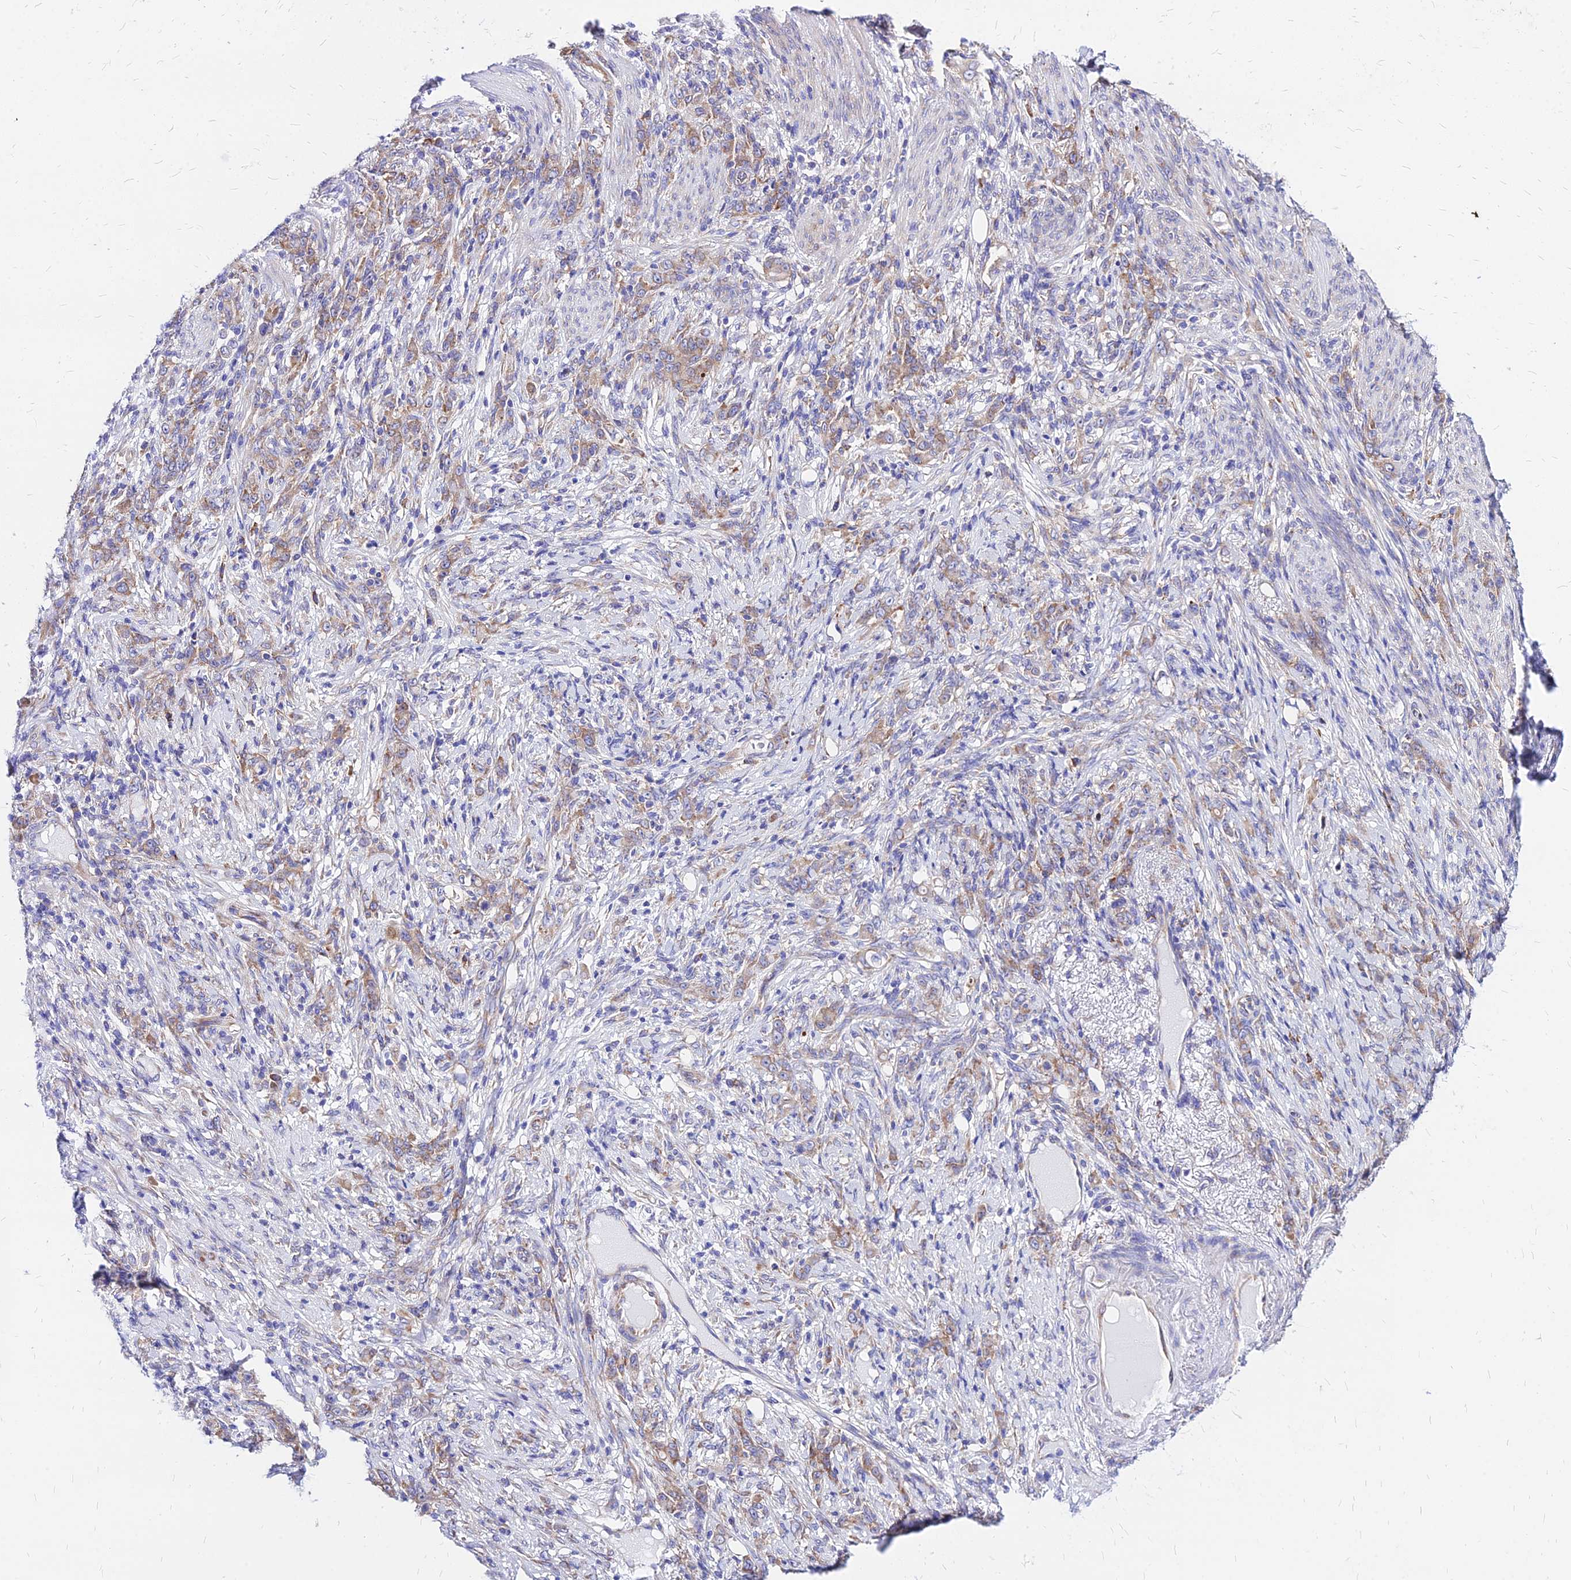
{"staining": {"intensity": "weak", "quantity": ">75%", "location": "cytoplasmic/membranous"}, "tissue": "stomach cancer", "cell_type": "Tumor cells", "image_type": "cancer", "snomed": [{"axis": "morphology", "description": "Normal tissue, NOS"}, {"axis": "morphology", "description": "Adenocarcinoma, NOS"}, {"axis": "topography", "description": "Stomach"}], "caption": "The photomicrograph displays immunohistochemical staining of adenocarcinoma (stomach). There is weak cytoplasmic/membranous expression is identified in approximately >75% of tumor cells. Immunohistochemistry (ihc) stains the protein of interest in brown and the nuclei are stained blue.", "gene": "RPL19", "patient": {"sex": "female", "age": 79}}